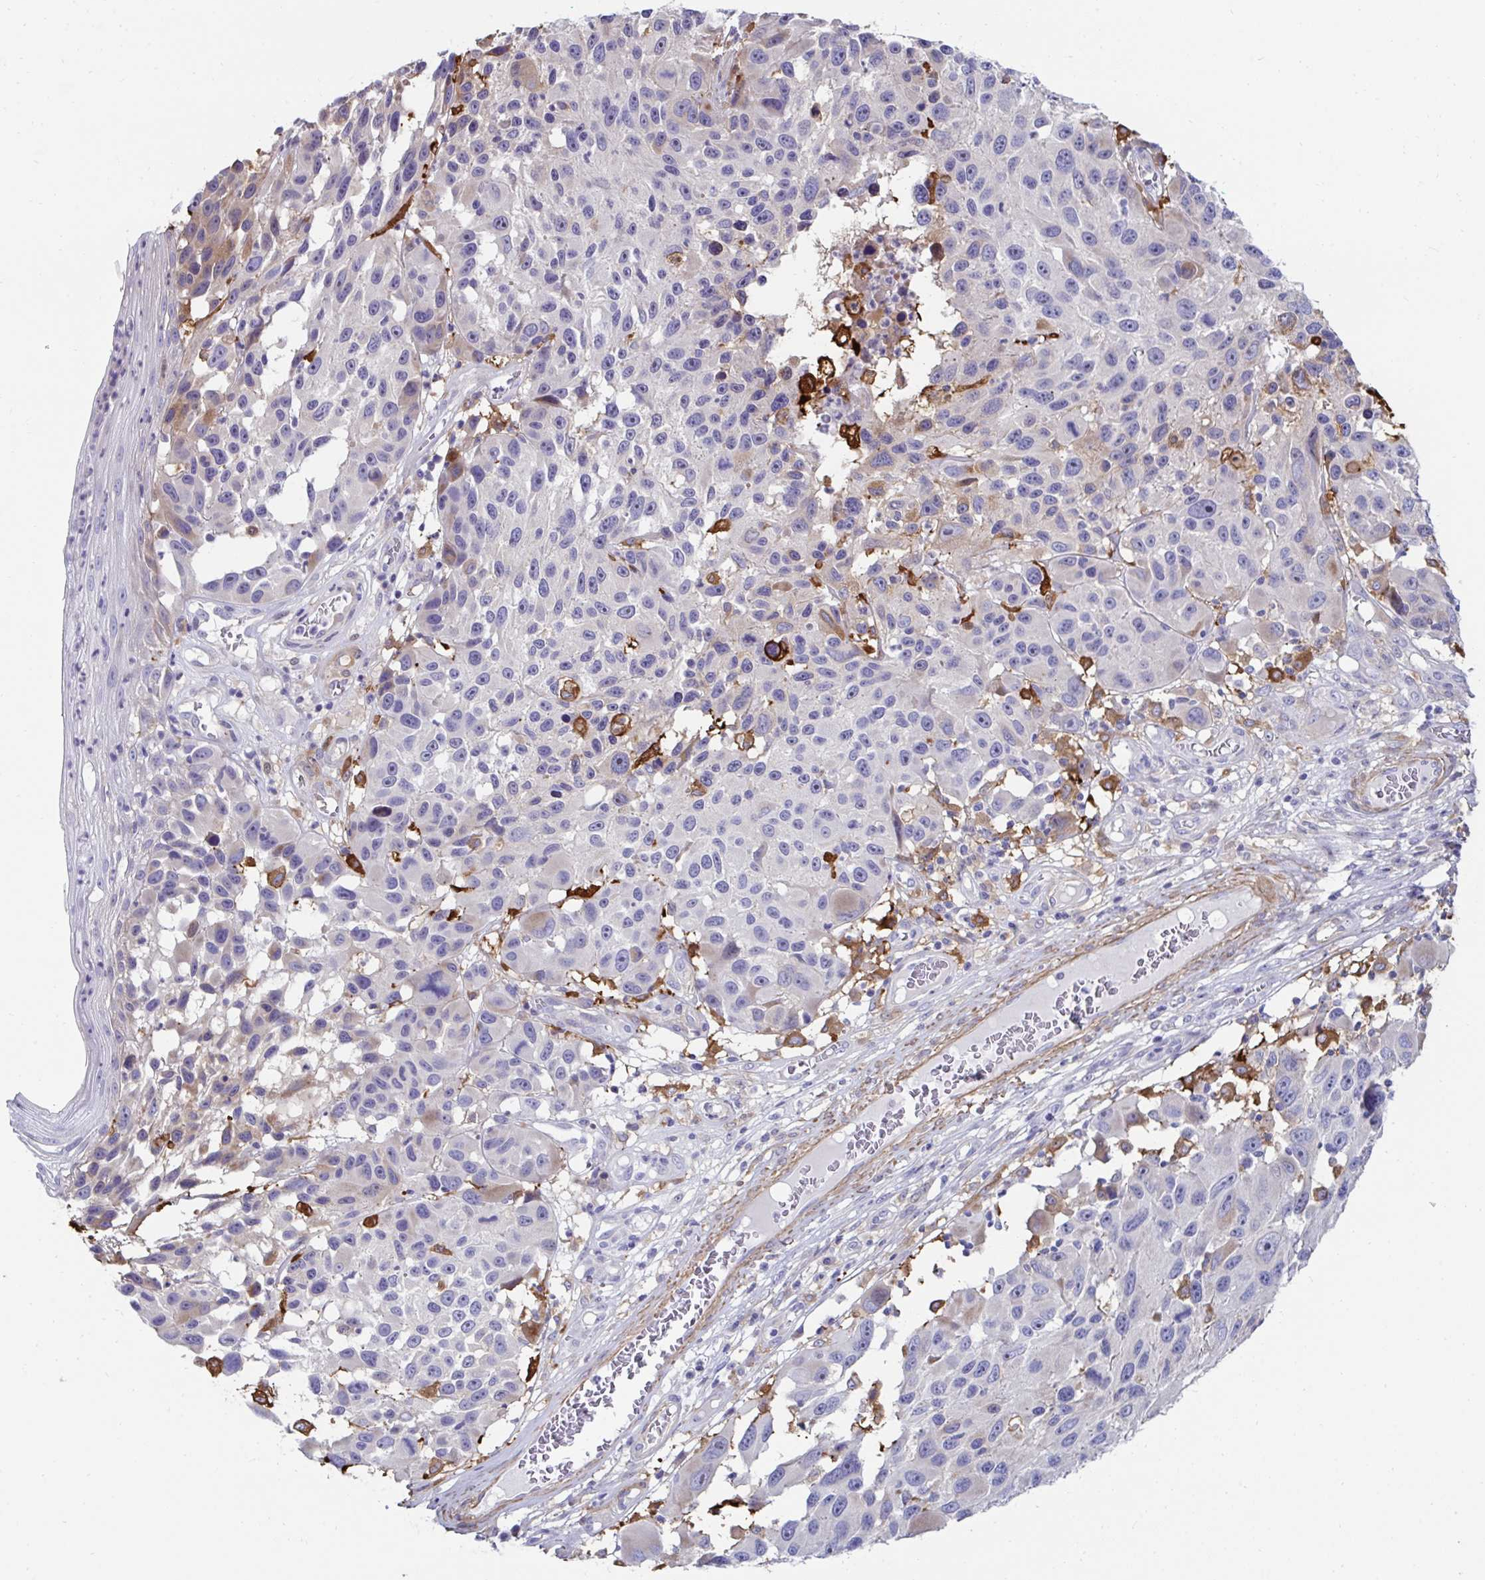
{"staining": {"intensity": "weak", "quantity": "<25%", "location": "cytoplasmic/membranous"}, "tissue": "melanoma", "cell_type": "Tumor cells", "image_type": "cancer", "snomed": [{"axis": "morphology", "description": "Malignant melanoma, NOS"}, {"axis": "topography", "description": "Skin"}], "caption": "Immunohistochemical staining of human melanoma exhibits no significant expression in tumor cells.", "gene": "FBXL13", "patient": {"sex": "male", "age": 53}}